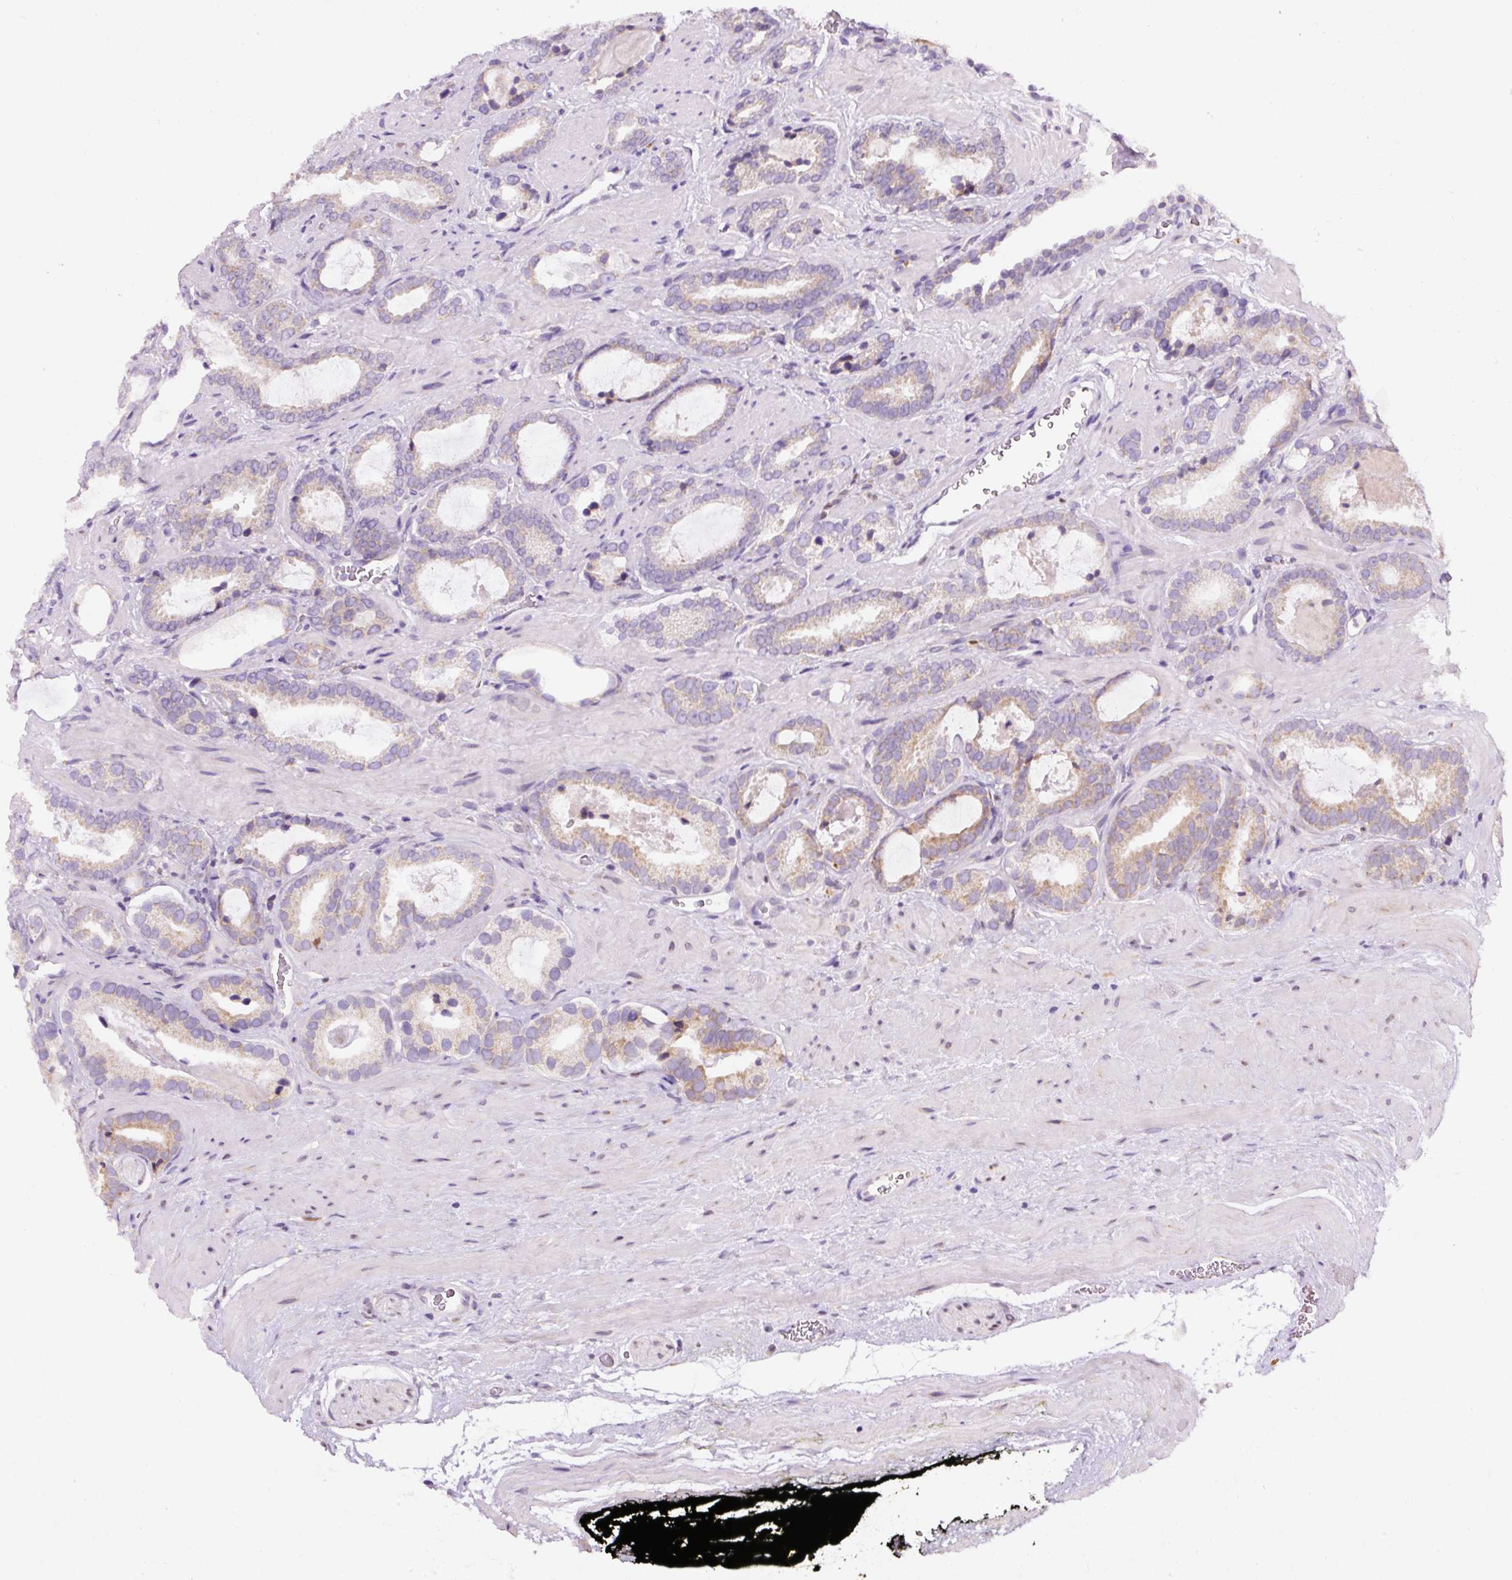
{"staining": {"intensity": "weak", "quantity": "25%-75%", "location": "cytoplasmic/membranous"}, "tissue": "prostate cancer", "cell_type": "Tumor cells", "image_type": "cancer", "snomed": [{"axis": "morphology", "description": "Adenocarcinoma, Low grade"}, {"axis": "topography", "description": "Prostate"}], "caption": "Adenocarcinoma (low-grade) (prostate) tissue exhibits weak cytoplasmic/membranous staining in approximately 25%-75% of tumor cells, visualized by immunohistochemistry. Using DAB (brown) and hematoxylin (blue) stains, captured at high magnification using brightfield microscopy.", "gene": "DDOST", "patient": {"sex": "male", "age": 62}}